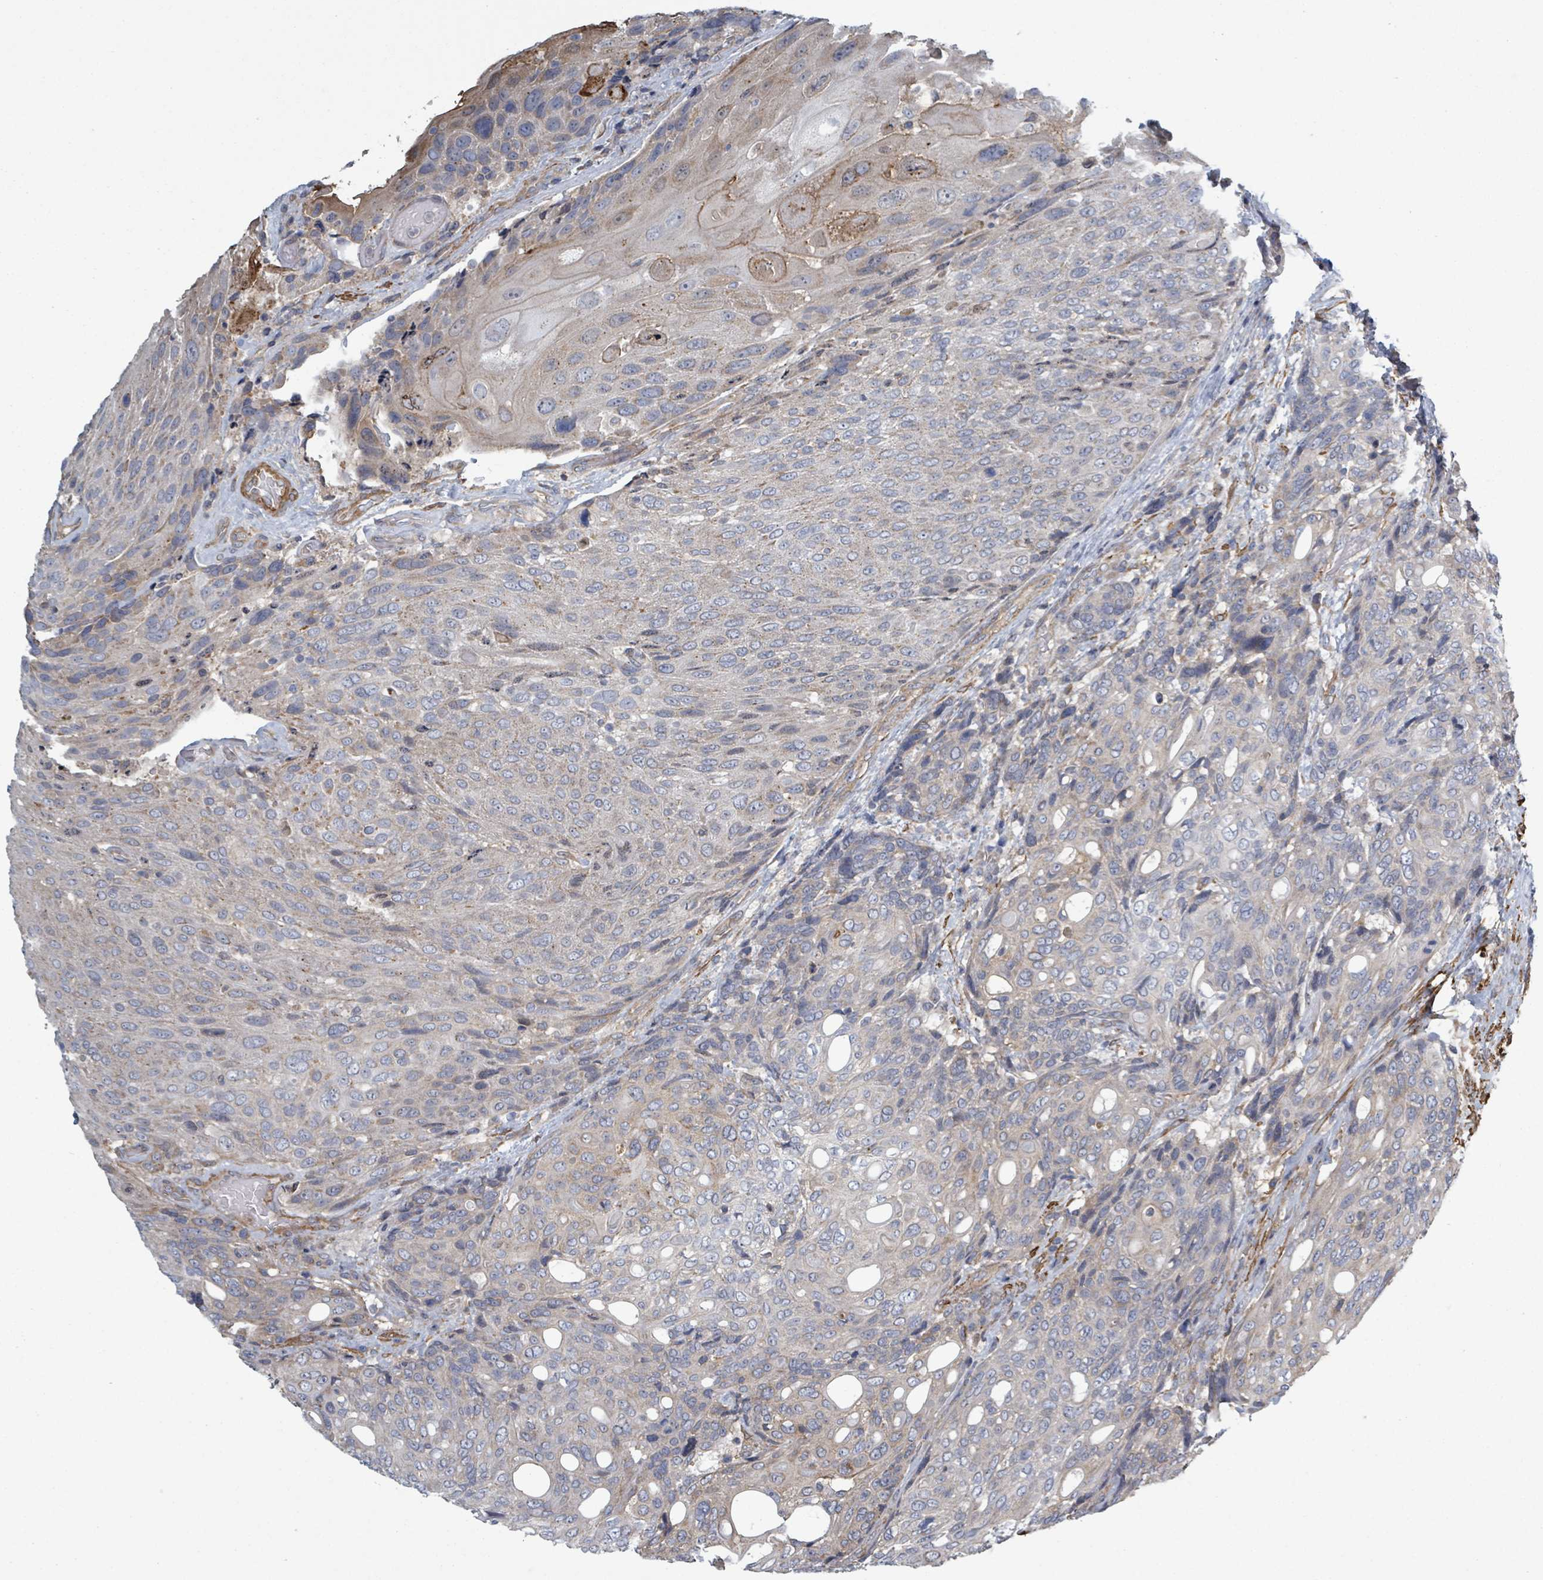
{"staining": {"intensity": "weak", "quantity": "25%-75%", "location": "cytoplasmic/membranous"}, "tissue": "urothelial cancer", "cell_type": "Tumor cells", "image_type": "cancer", "snomed": [{"axis": "morphology", "description": "Urothelial carcinoma, High grade"}, {"axis": "topography", "description": "Urinary bladder"}], "caption": "This is a micrograph of immunohistochemistry staining of urothelial carcinoma (high-grade), which shows weak positivity in the cytoplasmic/membranous of tumor cells.", "gene": "ADCK1", "patient": {"sex": "female", "age": 70}}